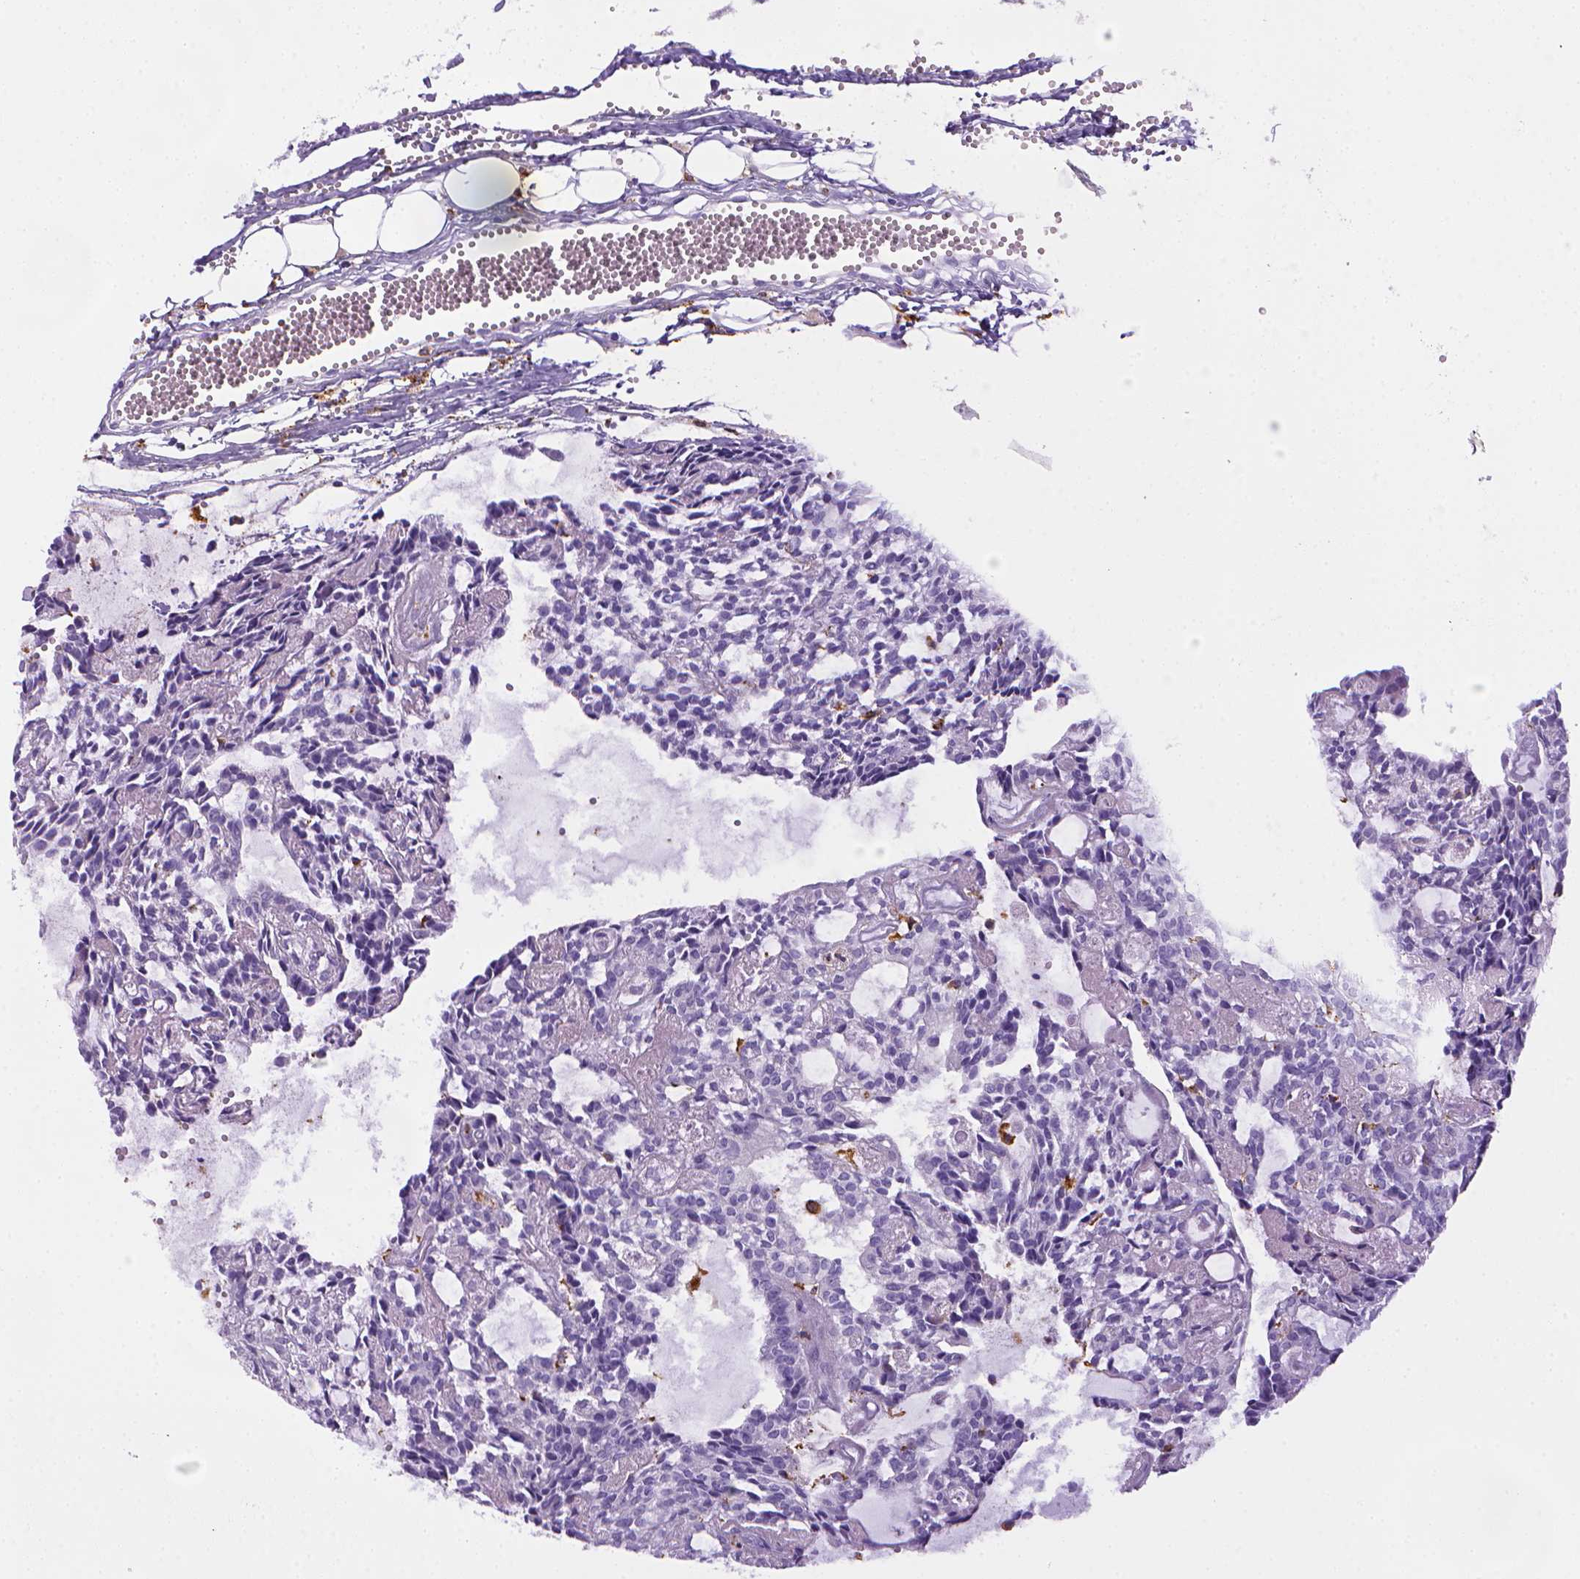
{"staining": {"intensity": "negative", "quantity": "none", "location": "none"}, "tissue": "head and neck cancer", "cell_type": "Tumor cells", "image_type": "cancer", "snomed": [{"axis": "morphology", "description": "Adenocarcinoma, NOS"}, {"axis": "topography", "description": "Head-Neck"}], "caption": "This photomicrograph is of head and neck cancer (adenocarcinoma) stained with IHC to label a protein in brown with the nuclei are counter-stained blue. There is no positivity in tumor cells.", "gene": "CD68", "patient": {"sex": "female", "age": 62}}